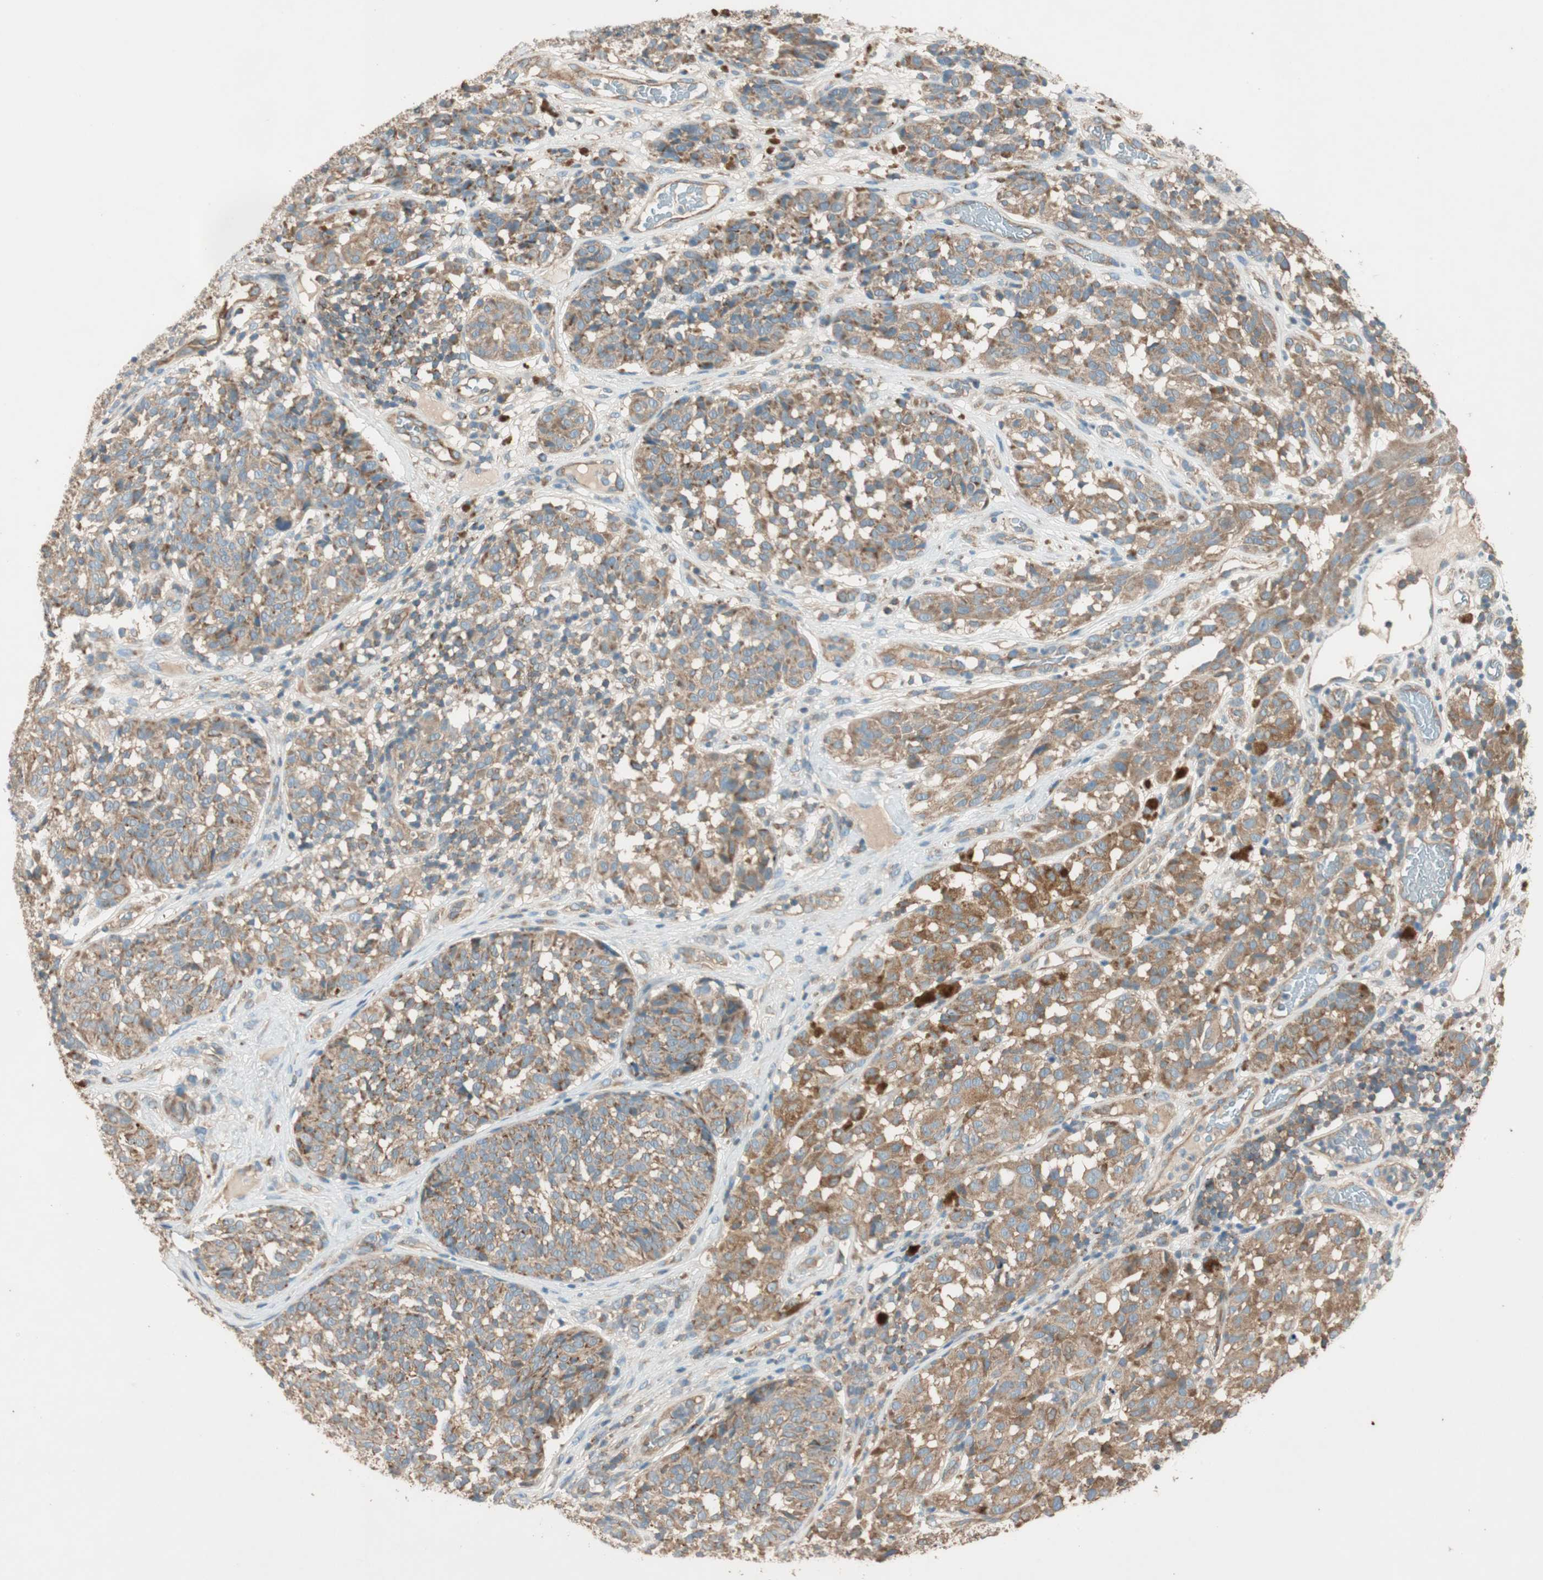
{"staining": {"intensity": "moderate", "quantity": ">75%", "location": "cytoplasmic/membranous"}, "tissue": "melanoma", "cell_type": "Tumor cells", "image_type": "cancer", "snomed": [{"axis": "morphology", "description": "Malignant melanoma, NOS"}, {"axis": "topography", "description": "Skin"}], "caption": "Protein staining of malignant melanoma tissue displays moderate cytoplasmic/membranous positivity in about >75% of tumor cells.", "gene": "CC2D1A", "patient": {"sex": "female", "age": 46}}